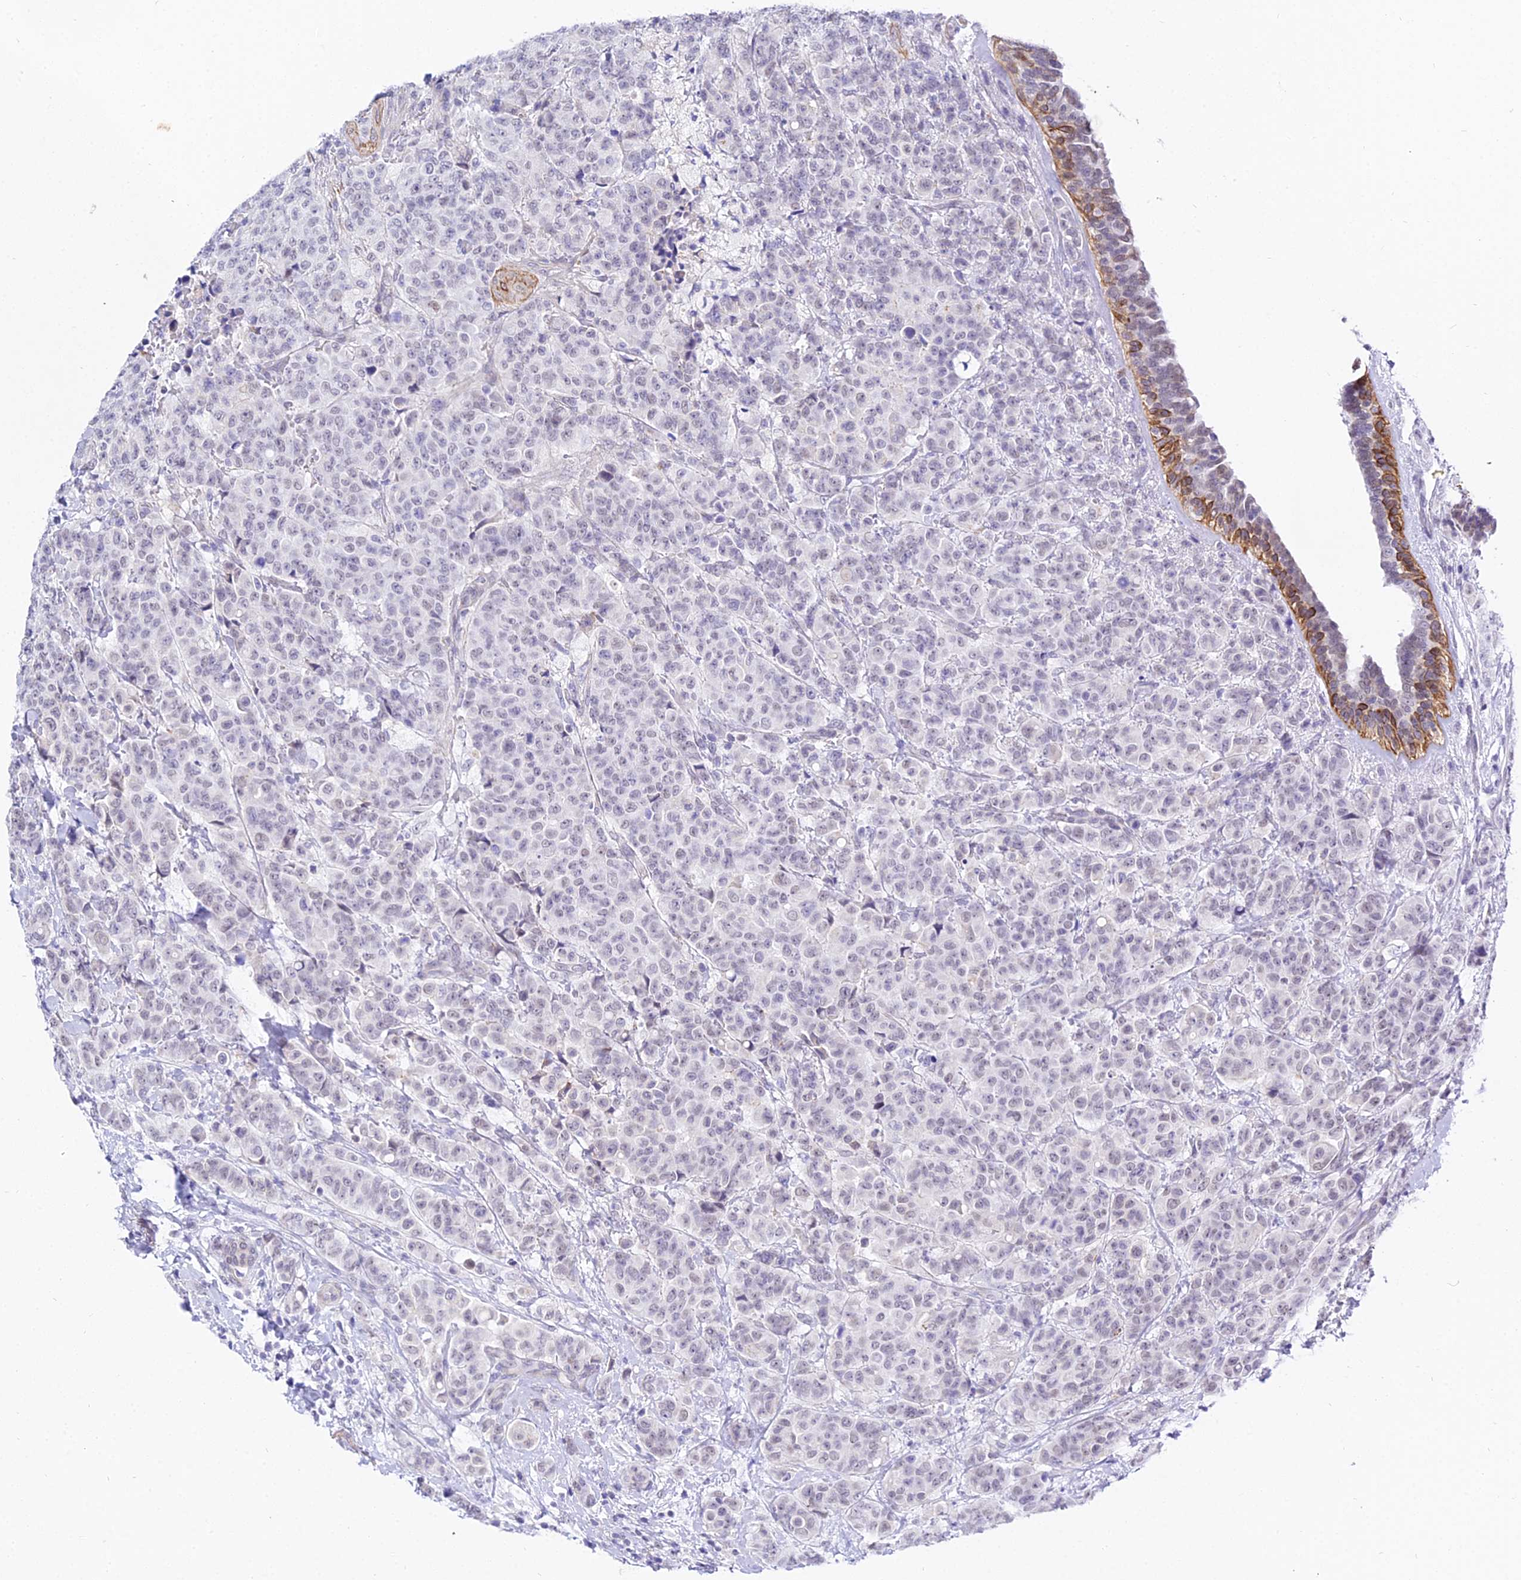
{"staining": {"intensity": "negative", "quantity": "none", "location": "none"}, "tissue": "breast cancer", "cell_type": "Tumor cells", "image_type": "cancer", "snomed": [{"axis": "morphology", "description": "Duct carcinoma"}, {"axis": "topography", "description": "Breast"}], "caption": "IHC image of human breast infiltrating ductal carcinoma stained for a protein (brown), which exhibits no positivity in tumor cells.", "gene": "ZNF628", "patient": {"sex": "female", "age": 40}}